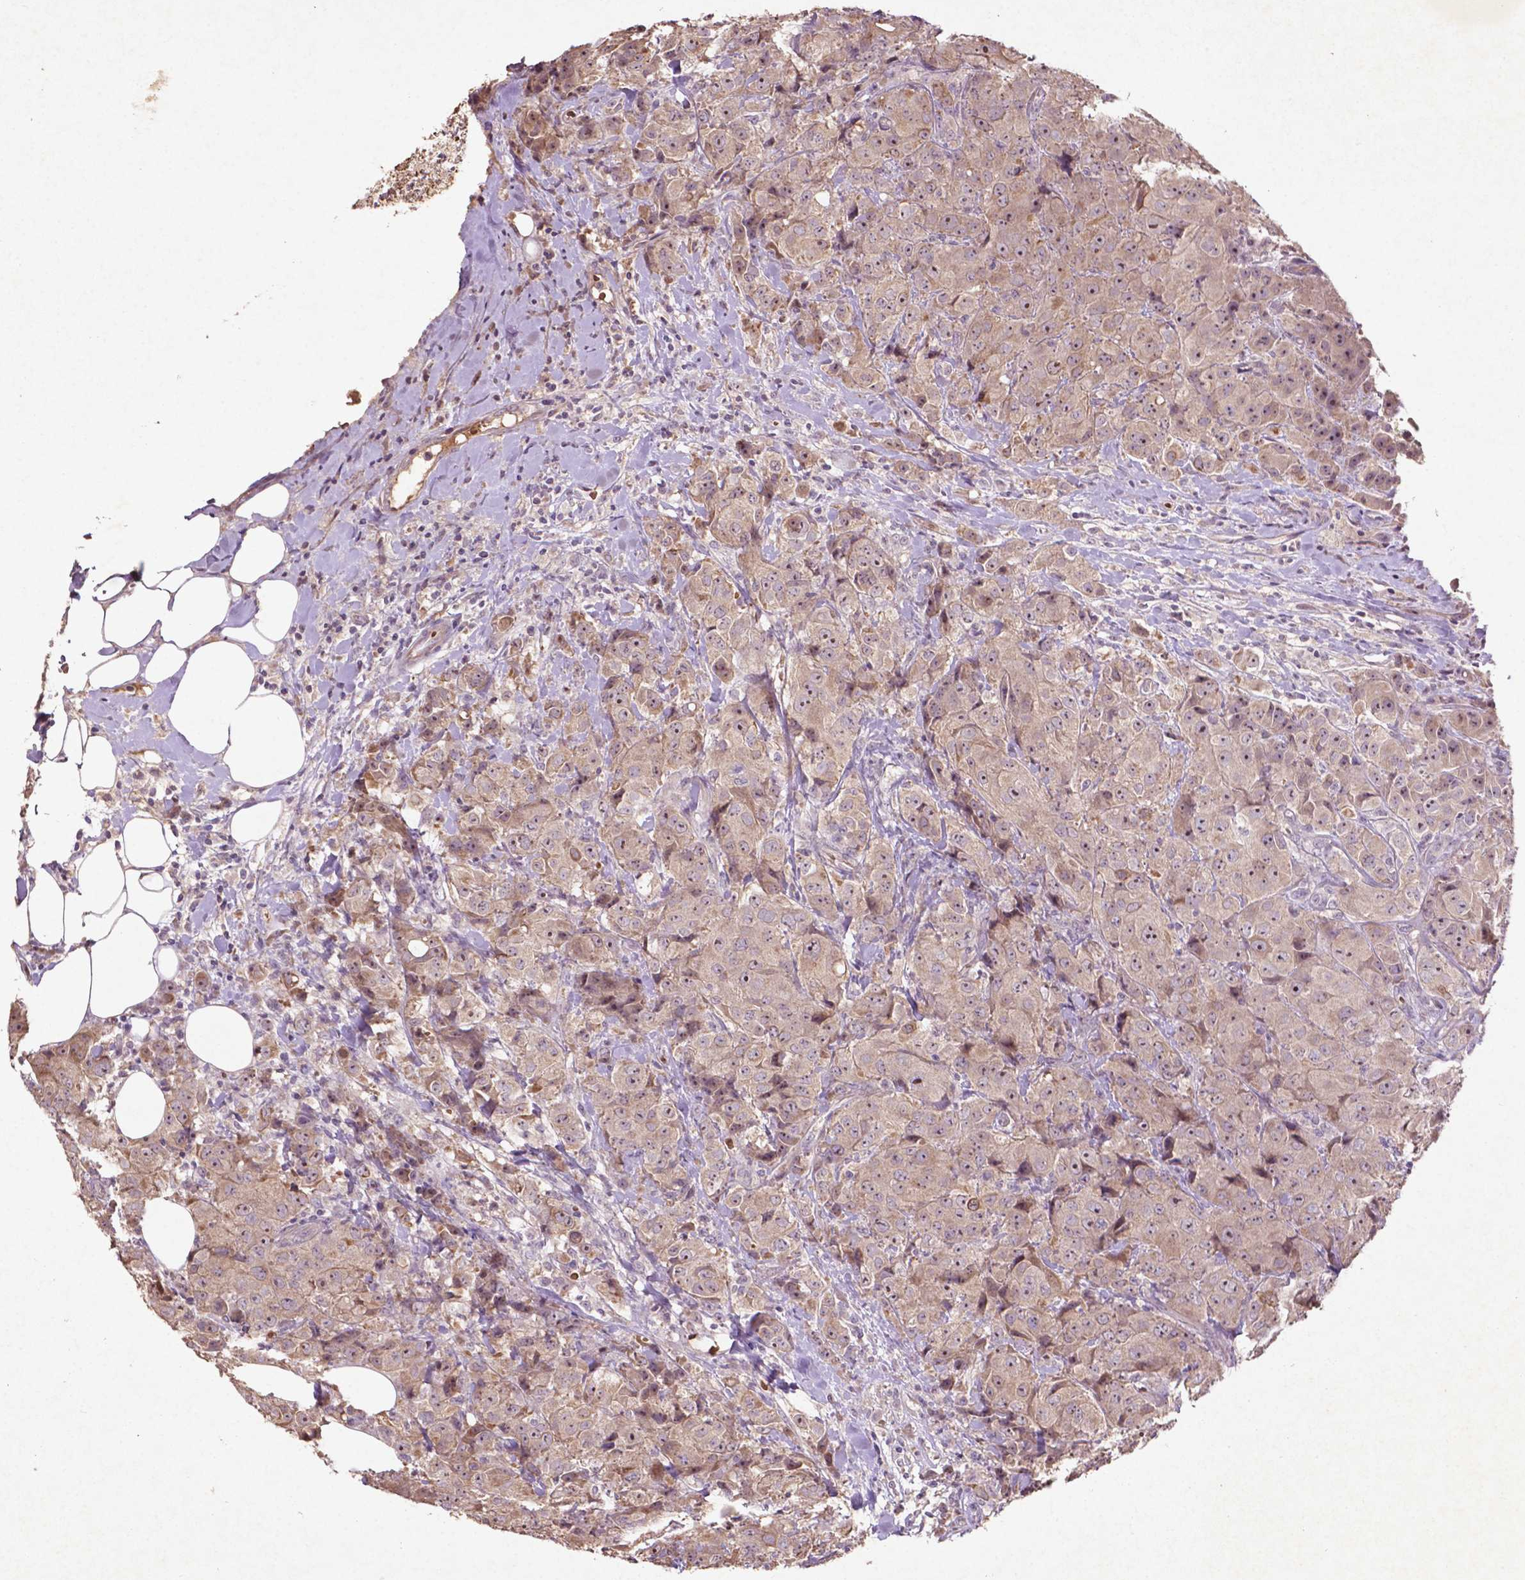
{"staining": {"intensity": "weak", "quantity": ">75%", "location": "cytoplasmic/membranous"}, "tissue": "breast cancer", "cell_type": "Tumor cells", "image_type": "cancer", "snomed": [{"axis": "morphology", "description": "Normal tissue, NOS"}, {"axis": "morphology", "description": "Duct carcinoma"}, {"axis": "topography", "description": "Breast"}], "caption": "Immunohistochemical staining of invasive ductal carcinoma (breast) shows low levels of weak cytoplasmic/membranous protein positivity in approximately >75% of tumor cells.", "gene": "COQ2", "patient": {"sex": "female", "age": 43}}